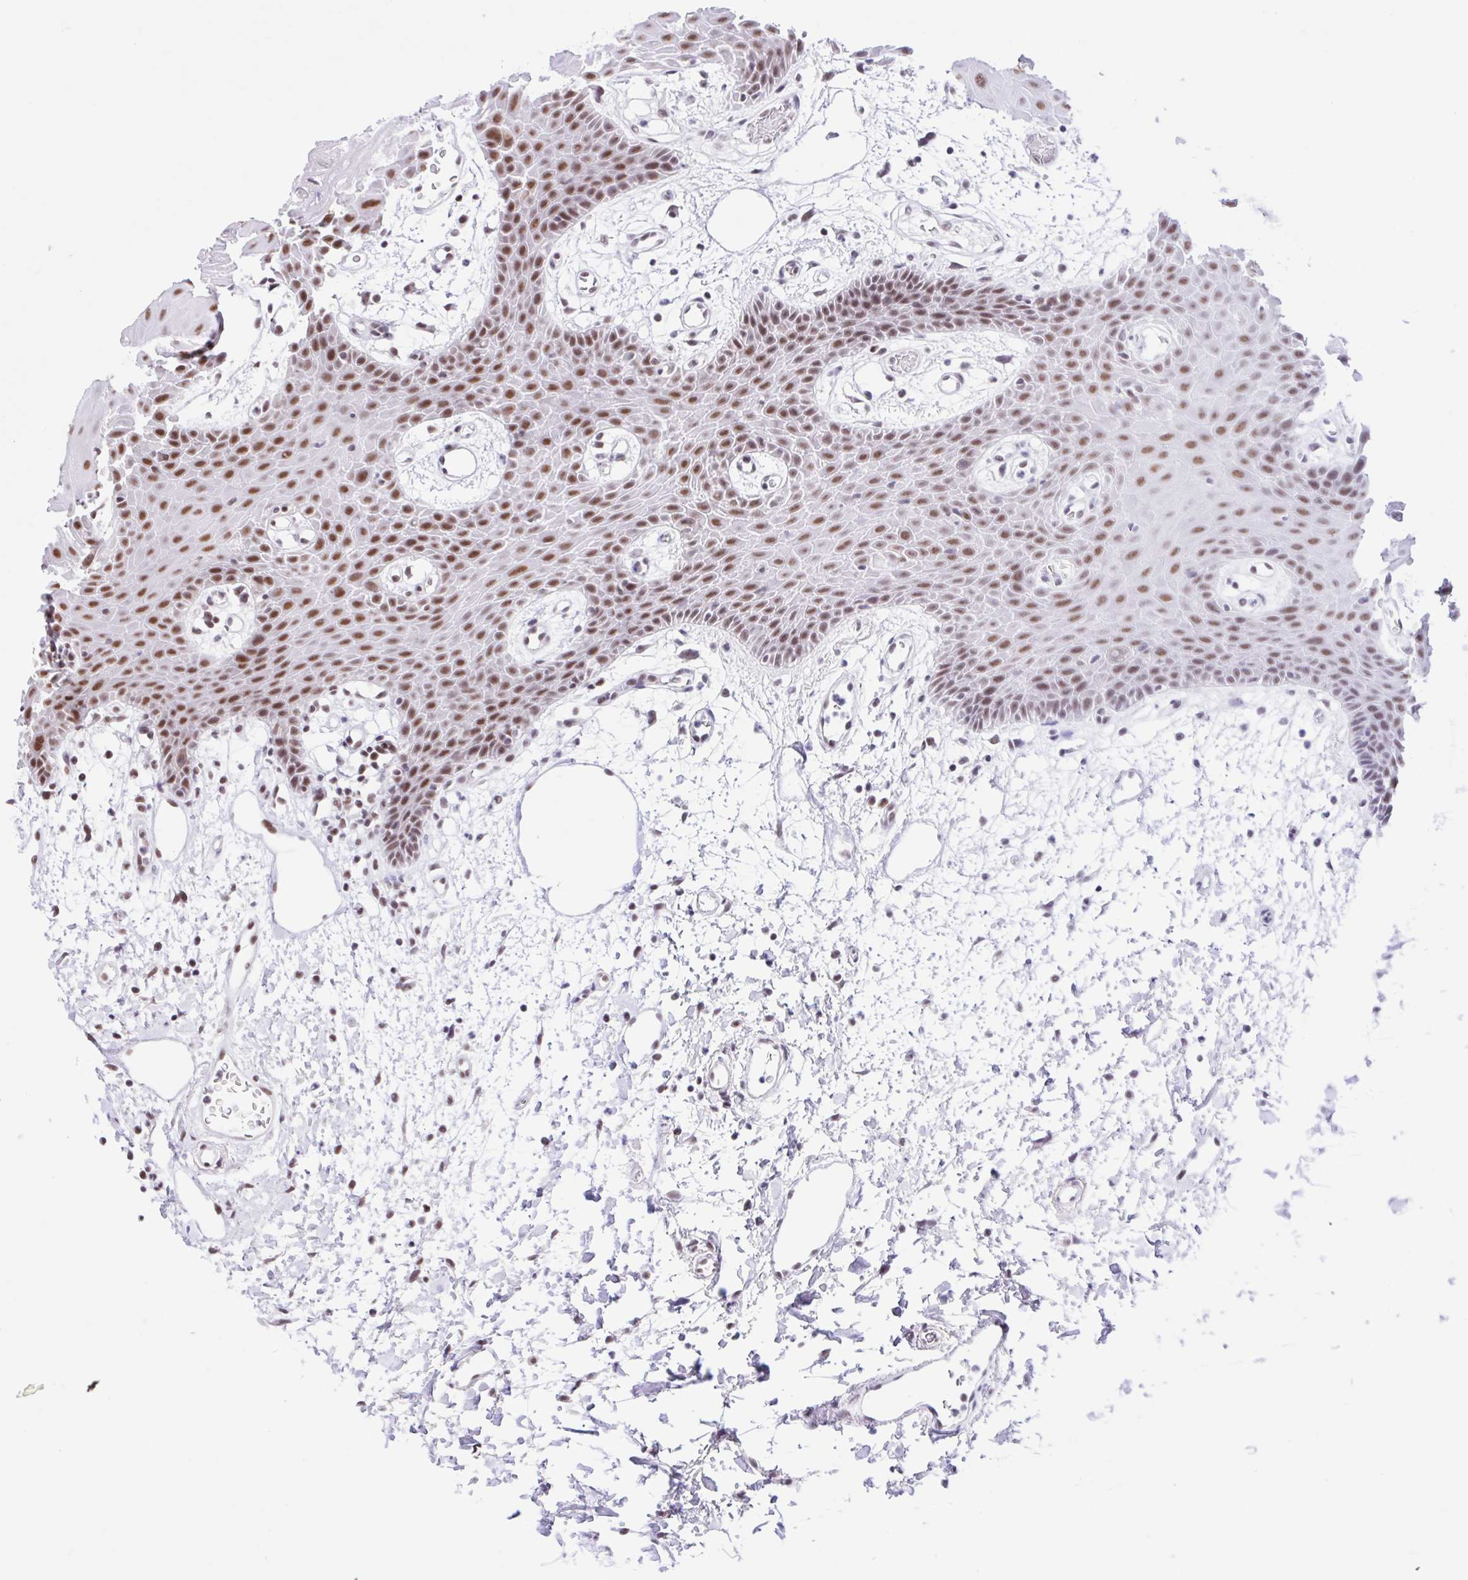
{"staining": {"intensity": "moderate", "quantity": ">75%", "location": "nuclear"}, "tissue": "oral mucosa", "cell_type": "Squamous epithelial cells", "image_type": "normal", "snomed": [{"axis": "morphology", "description": "Normal tissue, NOS"}, {"axis": "topography", "description": "Oral tissue"}], "caption": "This micrograph demonstrates immunohistochemistry (IHC) staining of normal human oral mucosa, with medium moderate nuclear positivity in about >75% of squamous epithelial cells.", "gene": "CCDC12", "patient": {"sex": "female", "age": 59}}